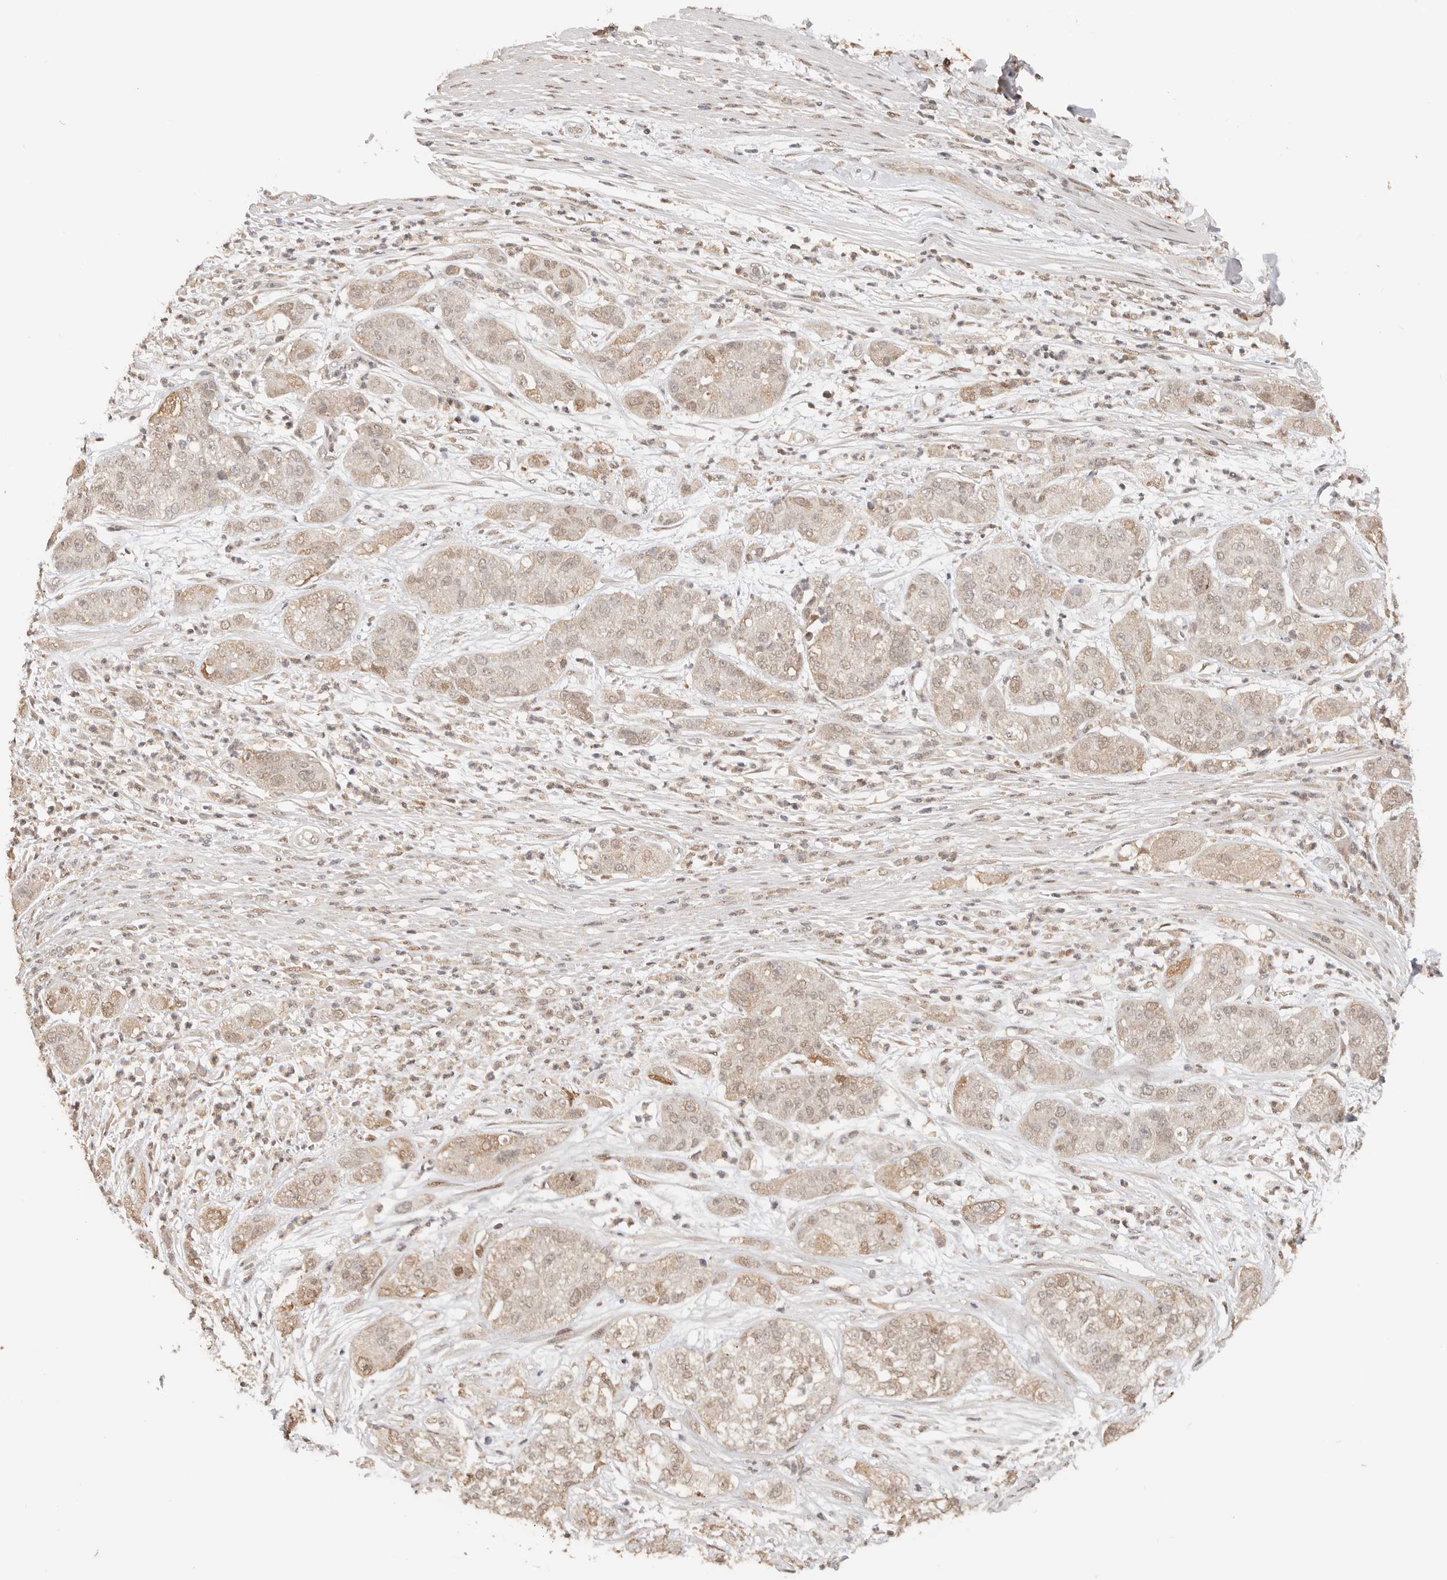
{"staining": {"intensity": "moderate", "quantity": "25%-75%", "location": "cytoplasmic/membranous,nuclear"}, "tissue": "pancreatic cancer", "cell_type": "Tumor cells", "image_type": "cancer", "snomed": [{"axis": "morphology", "description": "Adenocarcinoma, NOS"}, {"axis": "topography", "description": "Pancreas"}], "caption": "Pancreatic adenocarcinoma stained with a brown dye shows moderate cytoplasmic/membranous and nuclear positive expression in approximately 25%-75% of tumor cells.", "gene": "SEC14L1", "patient": {"sex": "female", "age": 78}}